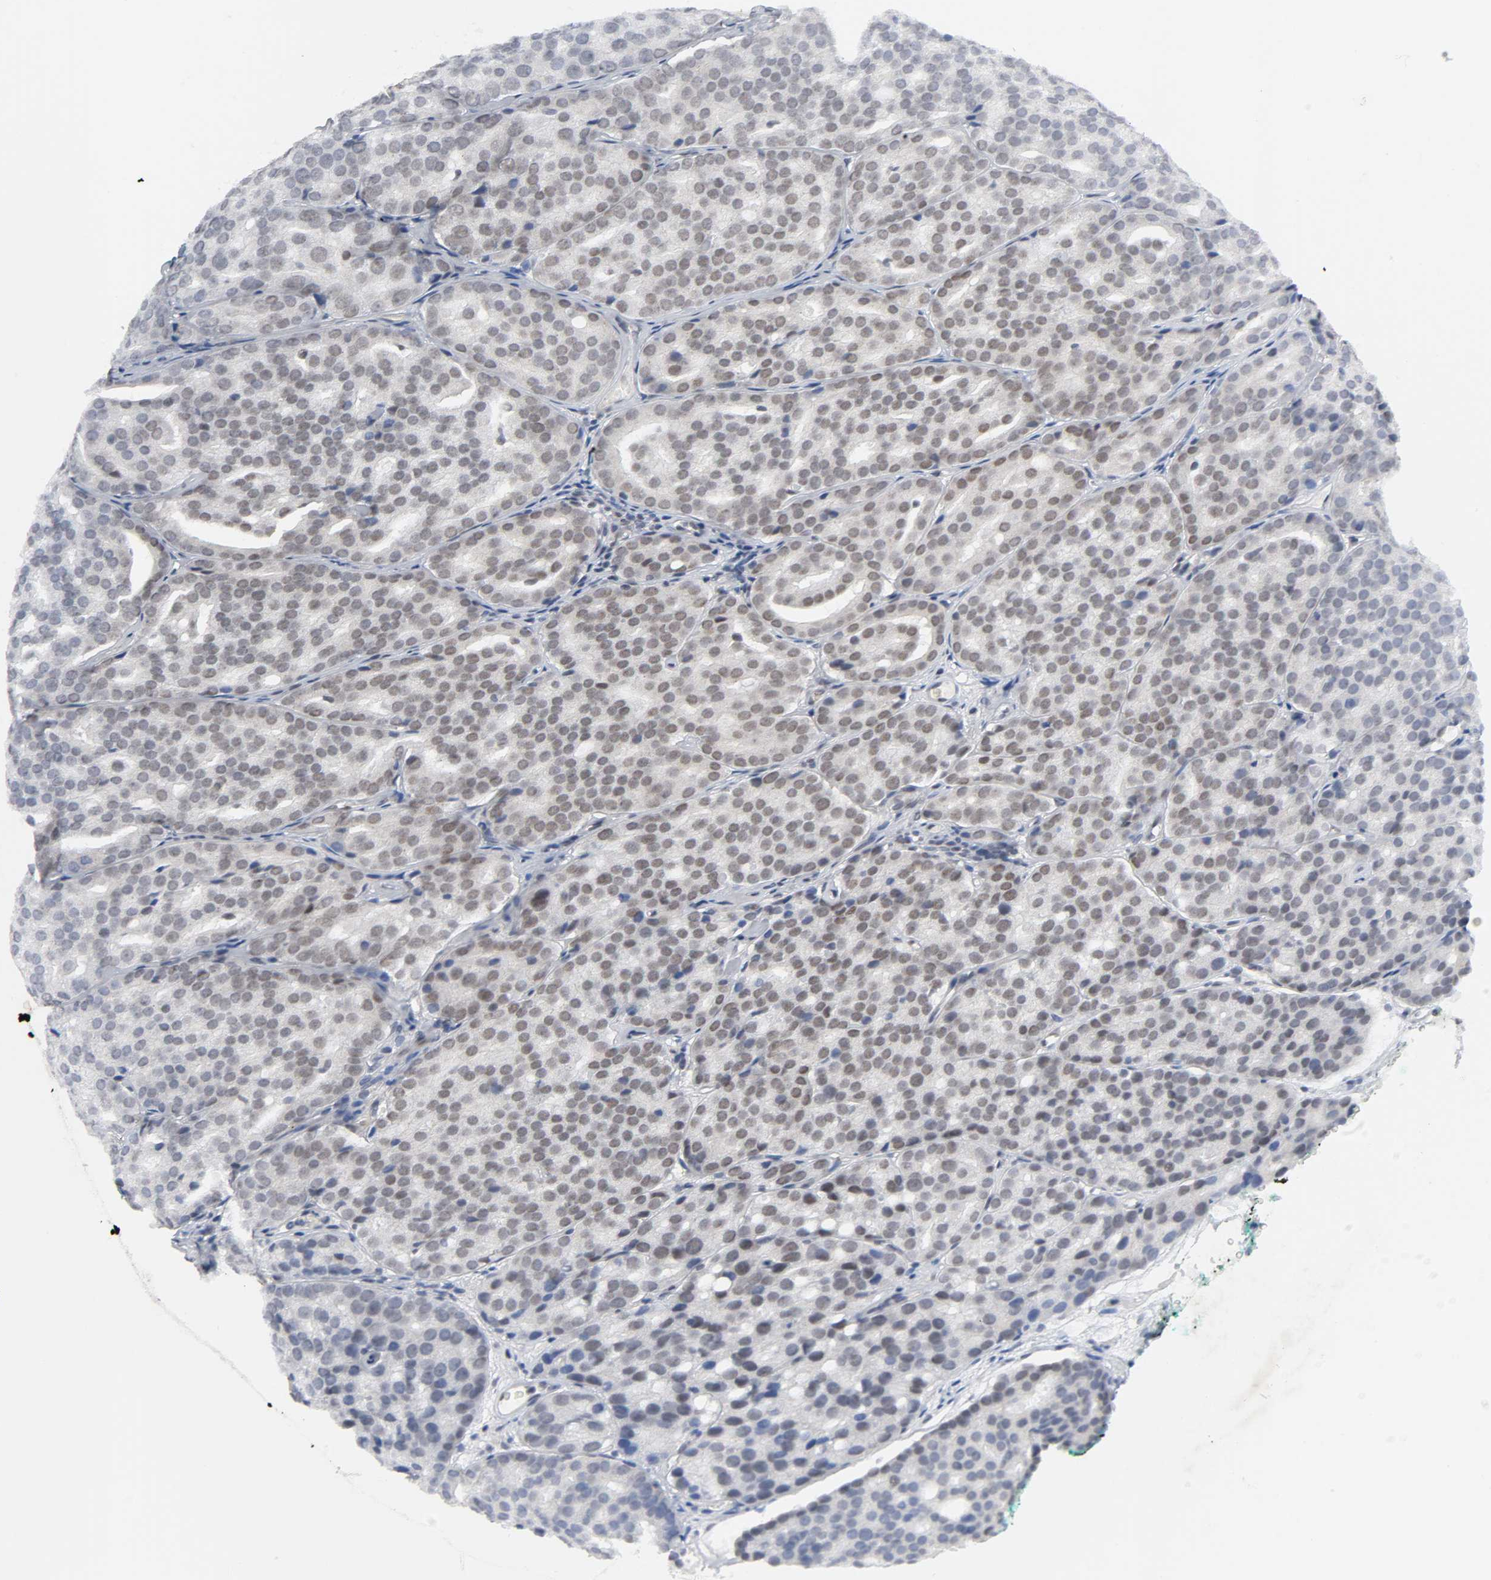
{"staining": {"intensity": "weak", "quantity": "25%-75%", "location": "nuclear"}, "tissue": "prostate cancer", "cell_type": "Tumor cells", "image_type": "cancer", "snomed": [{"axis": "morphology", "description": "Adenocarcinoma, High grade"}, {"axis": "topography", "description": "Prostate"}], "caption": "Human high-grade adenocarcinoma (prostate) stained for a protein (brown) demonstrates weak nuclear positive staining in approximately 25%-75% of tumor cells.", "gene": "NCOA6", "patient": {"sex": "male", "age": 64}}